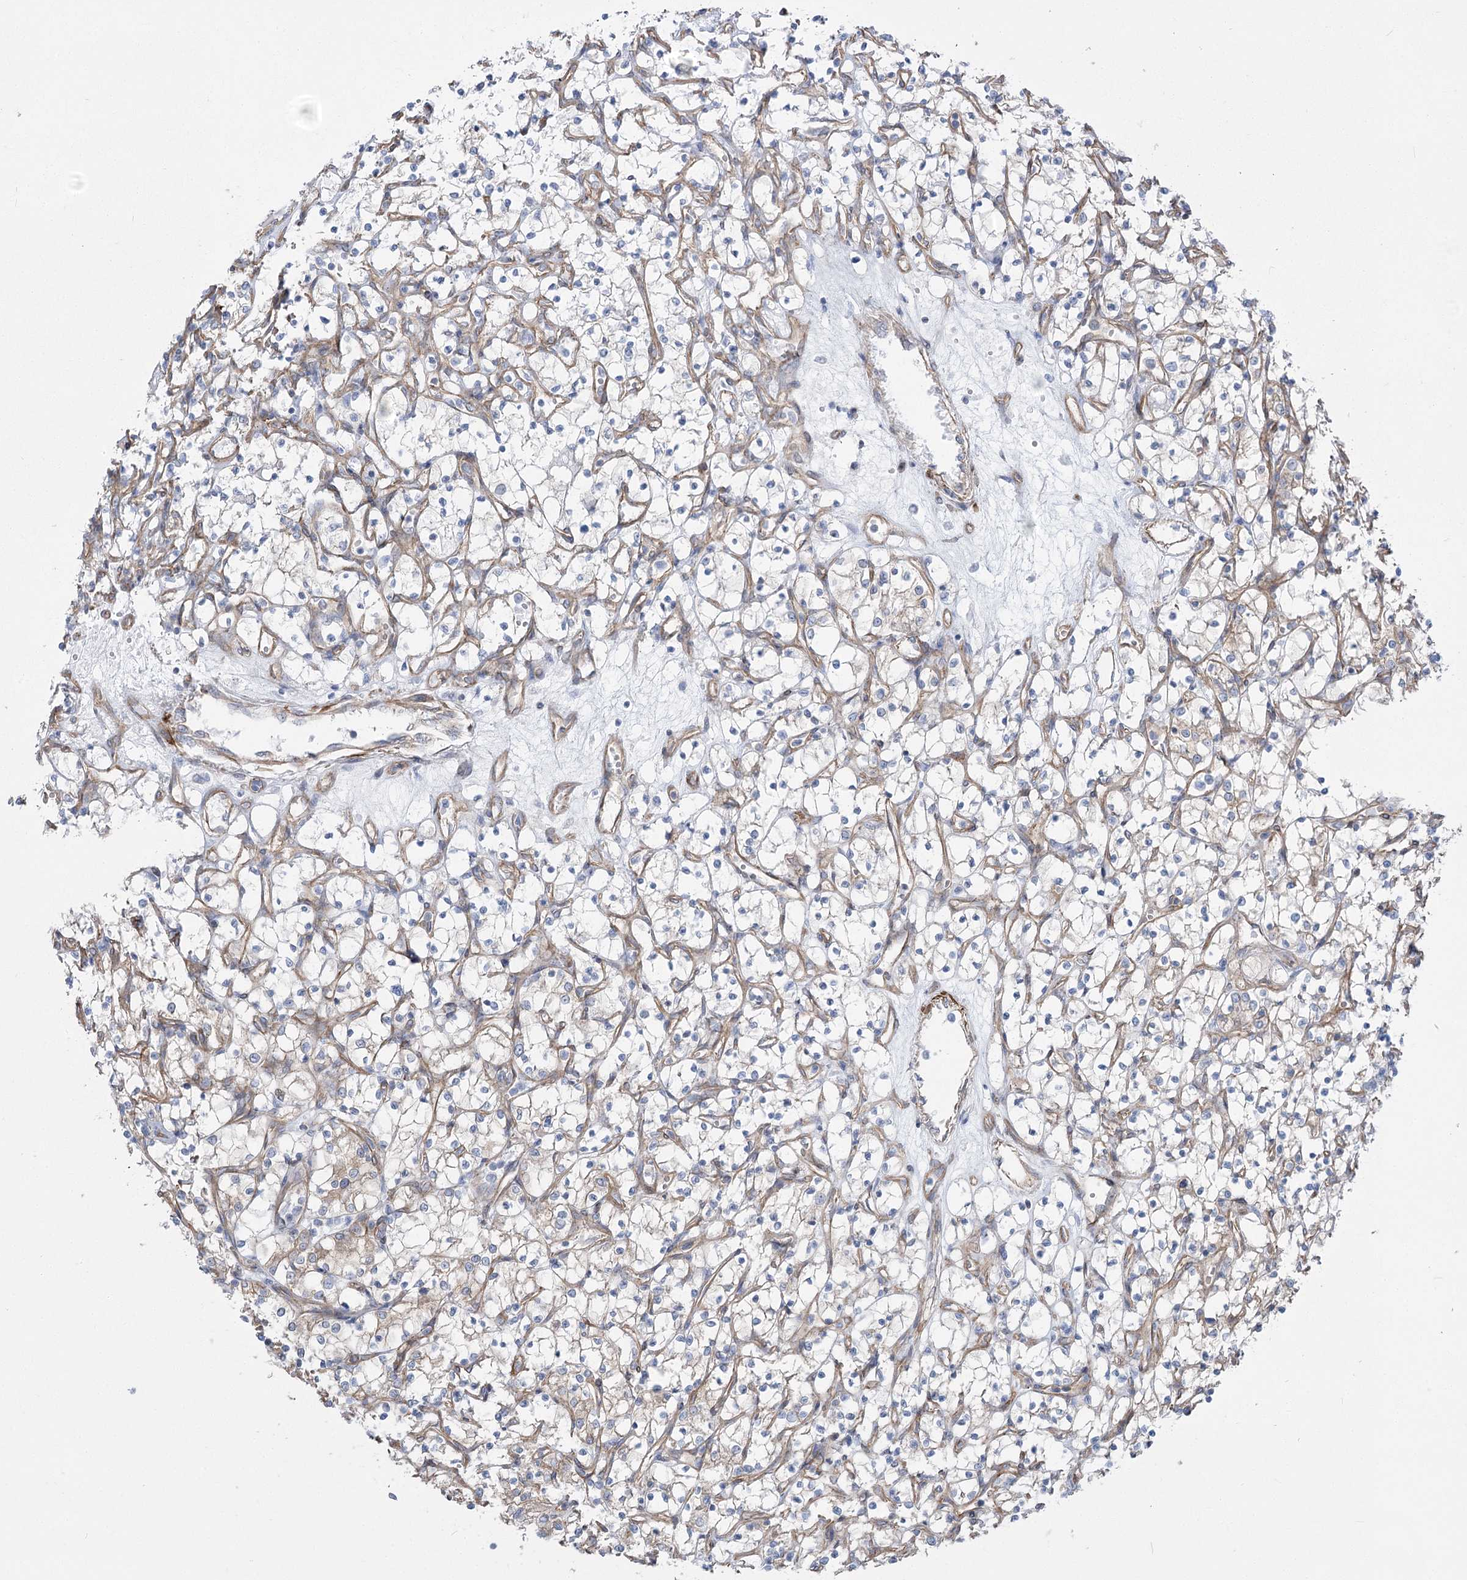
{"staining": {"intensity": "negative", "quantity": "none", "location": "none"}, "tissue": "renal cancer", "cell_type": "Tumor cells", "image_type": "cancer", "snomed": [{"axis": "morphology", "description": "Adenocarcinoma, NOS"}, {"axis": "topography", "description": "Kidney"}], "caption": "Tumor cells are negative for brown protein staining in adenocarcinoma (renal). Nuclei are stained in blue.", "gene": "PLEKHA5", "patient": {"sex": "female", "age": 69}}